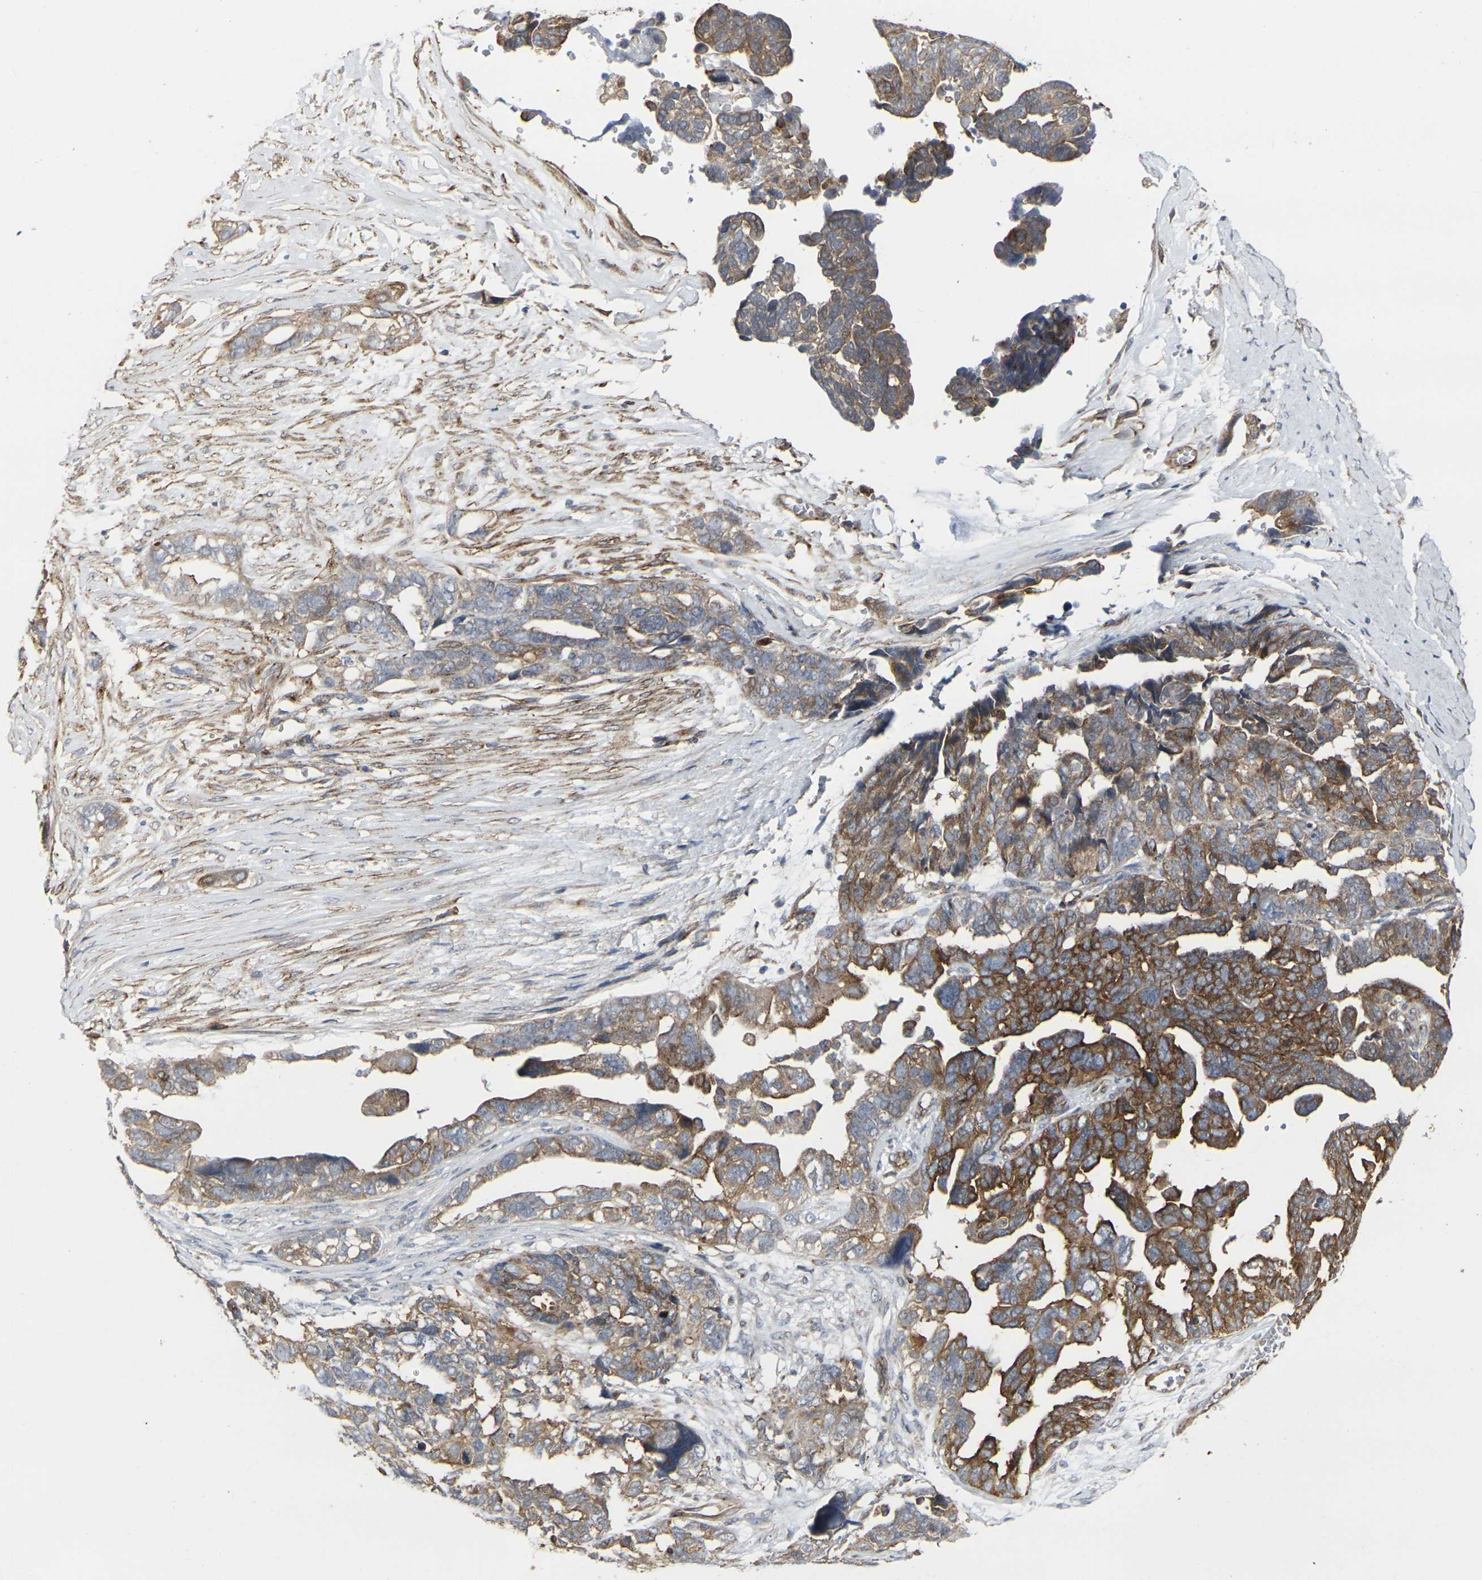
{"staining": {"intensity": "strong", "quantity": ">75%", "location": "cytoplasmic/membranous"}, "tissue": "ovarian cancer", "cell_type": "Tumor cells", "image_type": "cancer", "snomed": [{"axis": "morphology", "description": "Cystadenocarcinoma, serous, NOS"}, {"axis": "topography", "description": "Ovary"}], "caption": "DAB immunohistochemical staining of human ovarian cancer (serous cystadenocarcinoma) reveals strong cytoplasmic/membranous protein expression in about >75% of tumor cells. The protein of interest is stained brown, and the nuclei are stained in blue (DAB IHC with brightfield microscopy, high magnification).", "gene": "MYOF", "patient": {"sex": "female", "age": 79}}